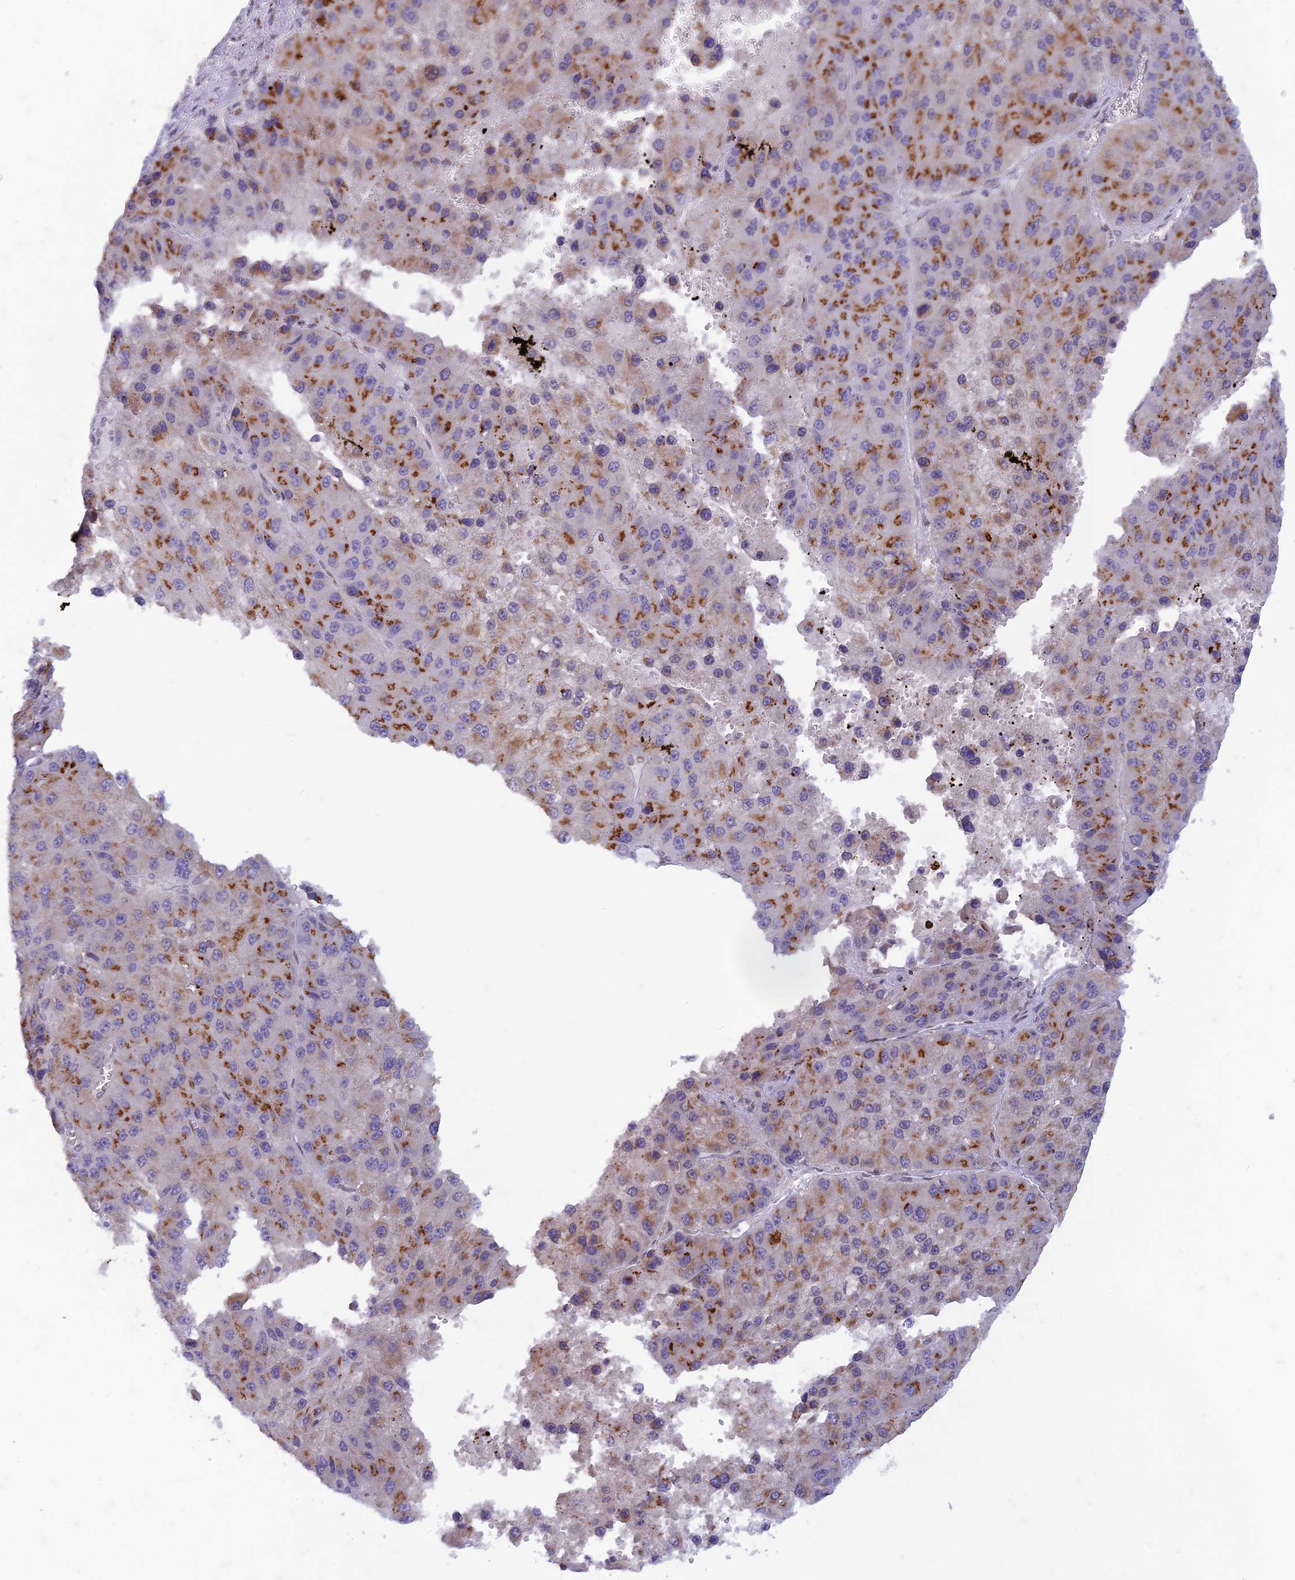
{"staining": {"intensity": "moderate", "quantity": "25%-75%", "location": "cytoplasmic/membranous"}, "tissue": "liver cancer", "cell_type": "Tumor cells", "image_type": "cancer", "snomed": [{"axis": "morphology", "description": "Carcinoma, Hepatocellular, NOS"}, {"axis": "topography", "description": "Liver"}], "caption": "Liver hepatocellular carcinoma stained for a protein (brown) reveals moderate cytoplasmic/membranous positive positivity in approximately 25%-75% of tumor cells.", "gene": "FAM3C", "patient": {"sex": "female", "age": 73}}